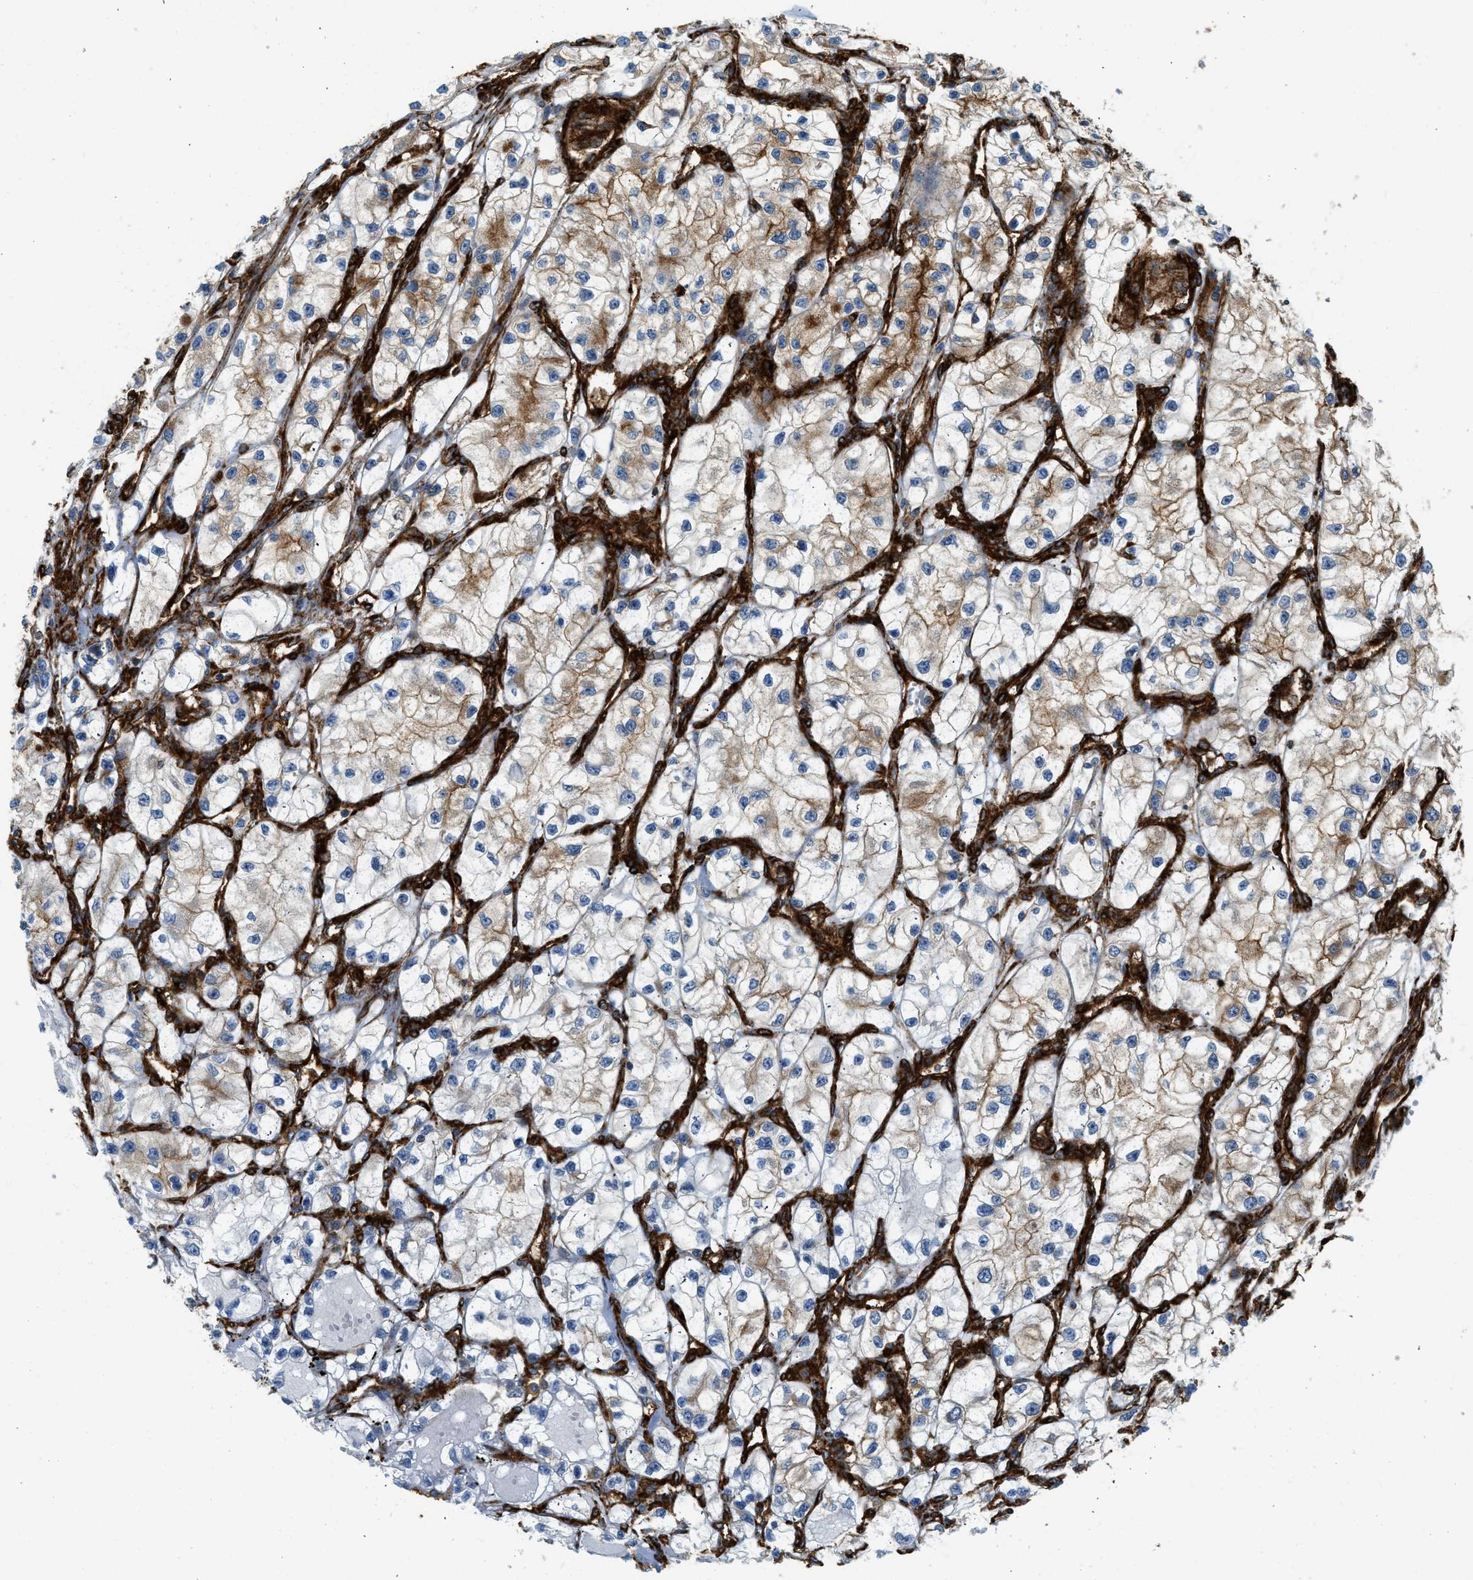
{"staining": {"intensity": "moderate", "quantity": "<25%", "location": "cytoplasmic/membranous"}, "tissue": "renal cancer", "cell_type": "Tumor cells", "image_type": "cancer", "snomed": [{"axis": "morphology", "description": "Adenocarcinoma, NOS"}, {"axis": "topography", "description": "Kidney"}], "caption": "Protein analysis of renal cancer (adenocarcinoma) tissue exhibits moderate cytoplasmic/membranous positivity in about <25% of tumor cells. Immunohistochemistry stains the protein in brown and the nuclei are stained blue.", "gene": "HIP1", "patient": {"sex": "female", "age": 57}}